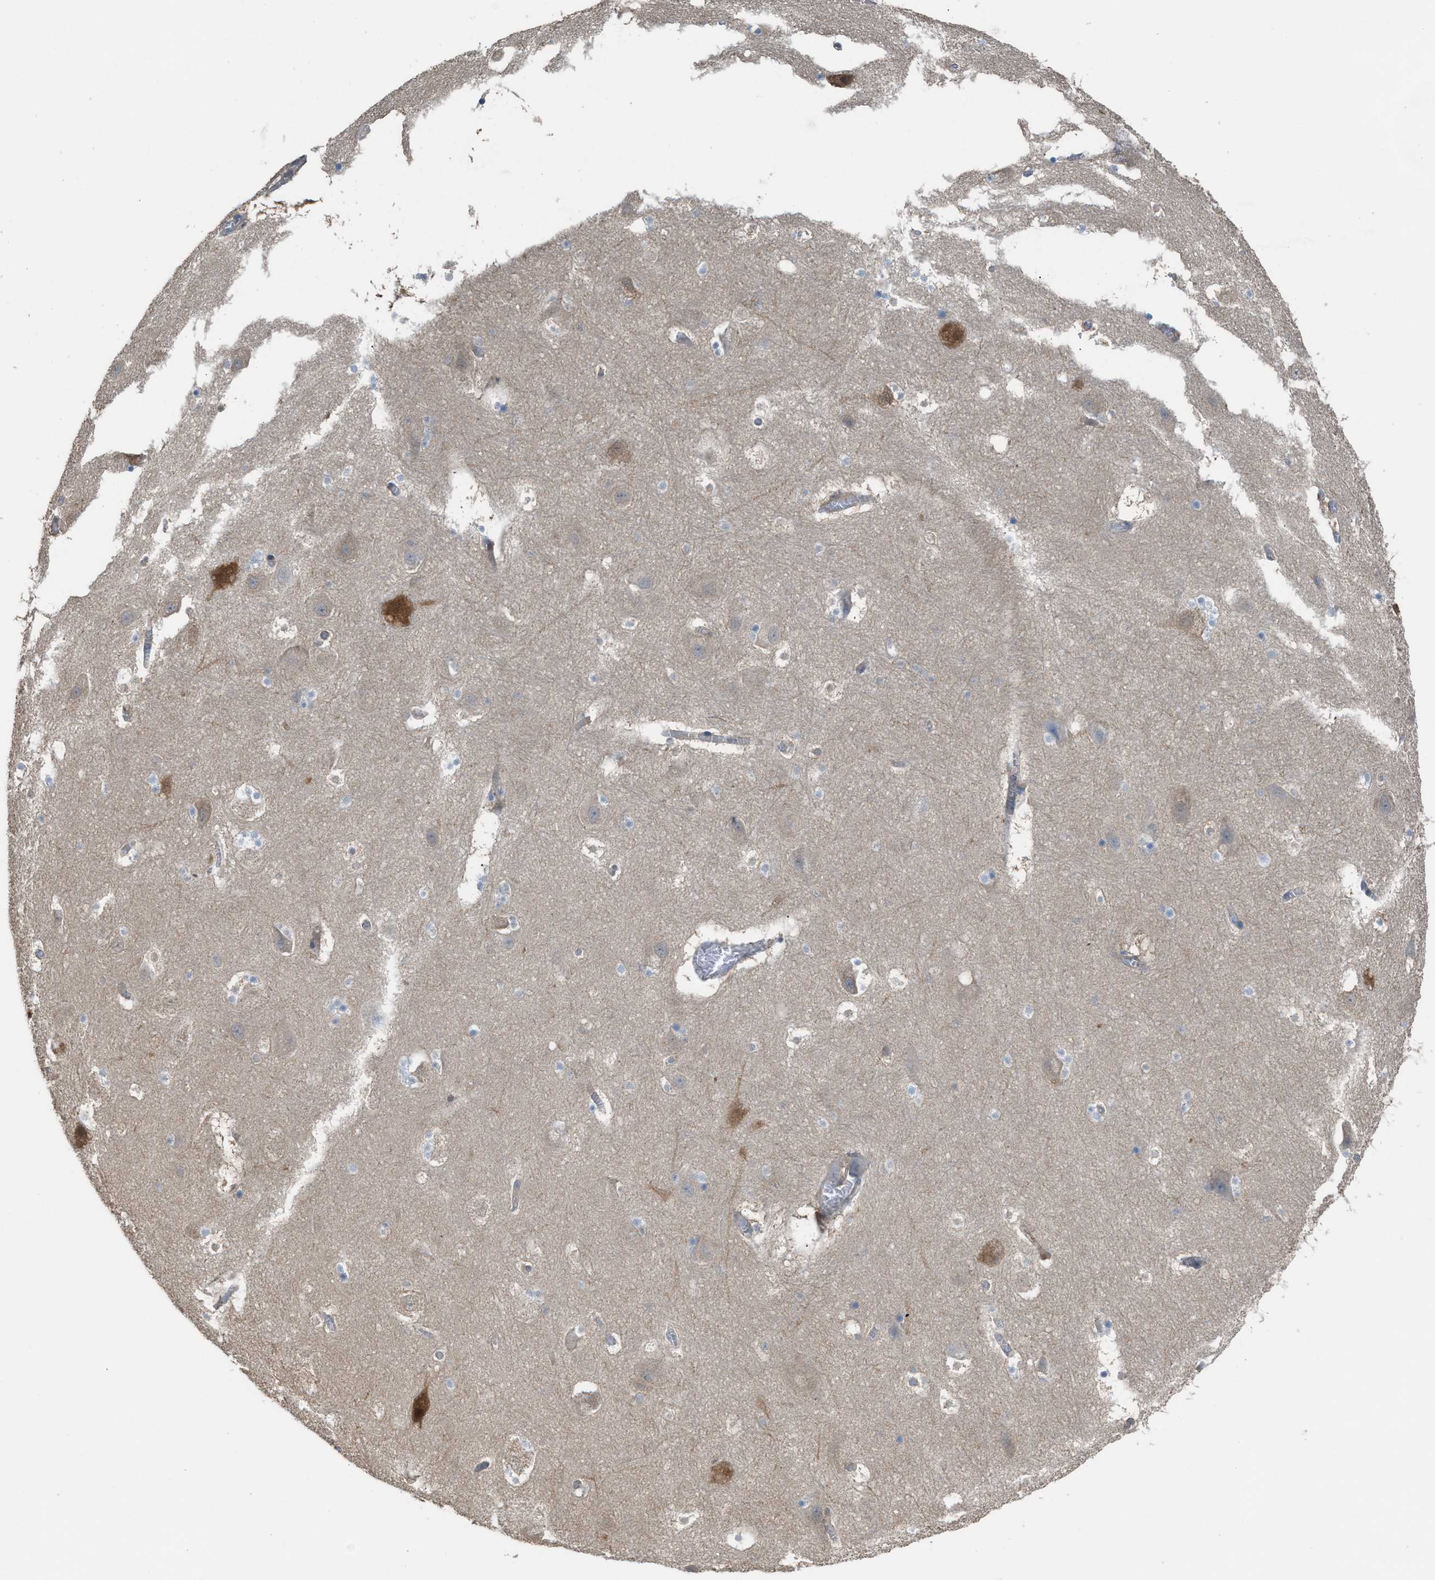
{"staining": {"intensity": "weak", "quantity": "<25%", "location": "cytoplasmic/membranous"}, "tissue": "hippocampus", "cell_type": "Glial cells", "image_type": "normal", "snomed": [{"axis": "morphology", "description": "Normal tissue, NOS"}, {"axis": "topography", "description": "Hippocampus"}], "caption": "This is an IHC photomicrograph of unremarkable hippocampus. There is no staining in glial cells.", "gene": "NQO2", "patient": {"sex": "male", "age": 45}}